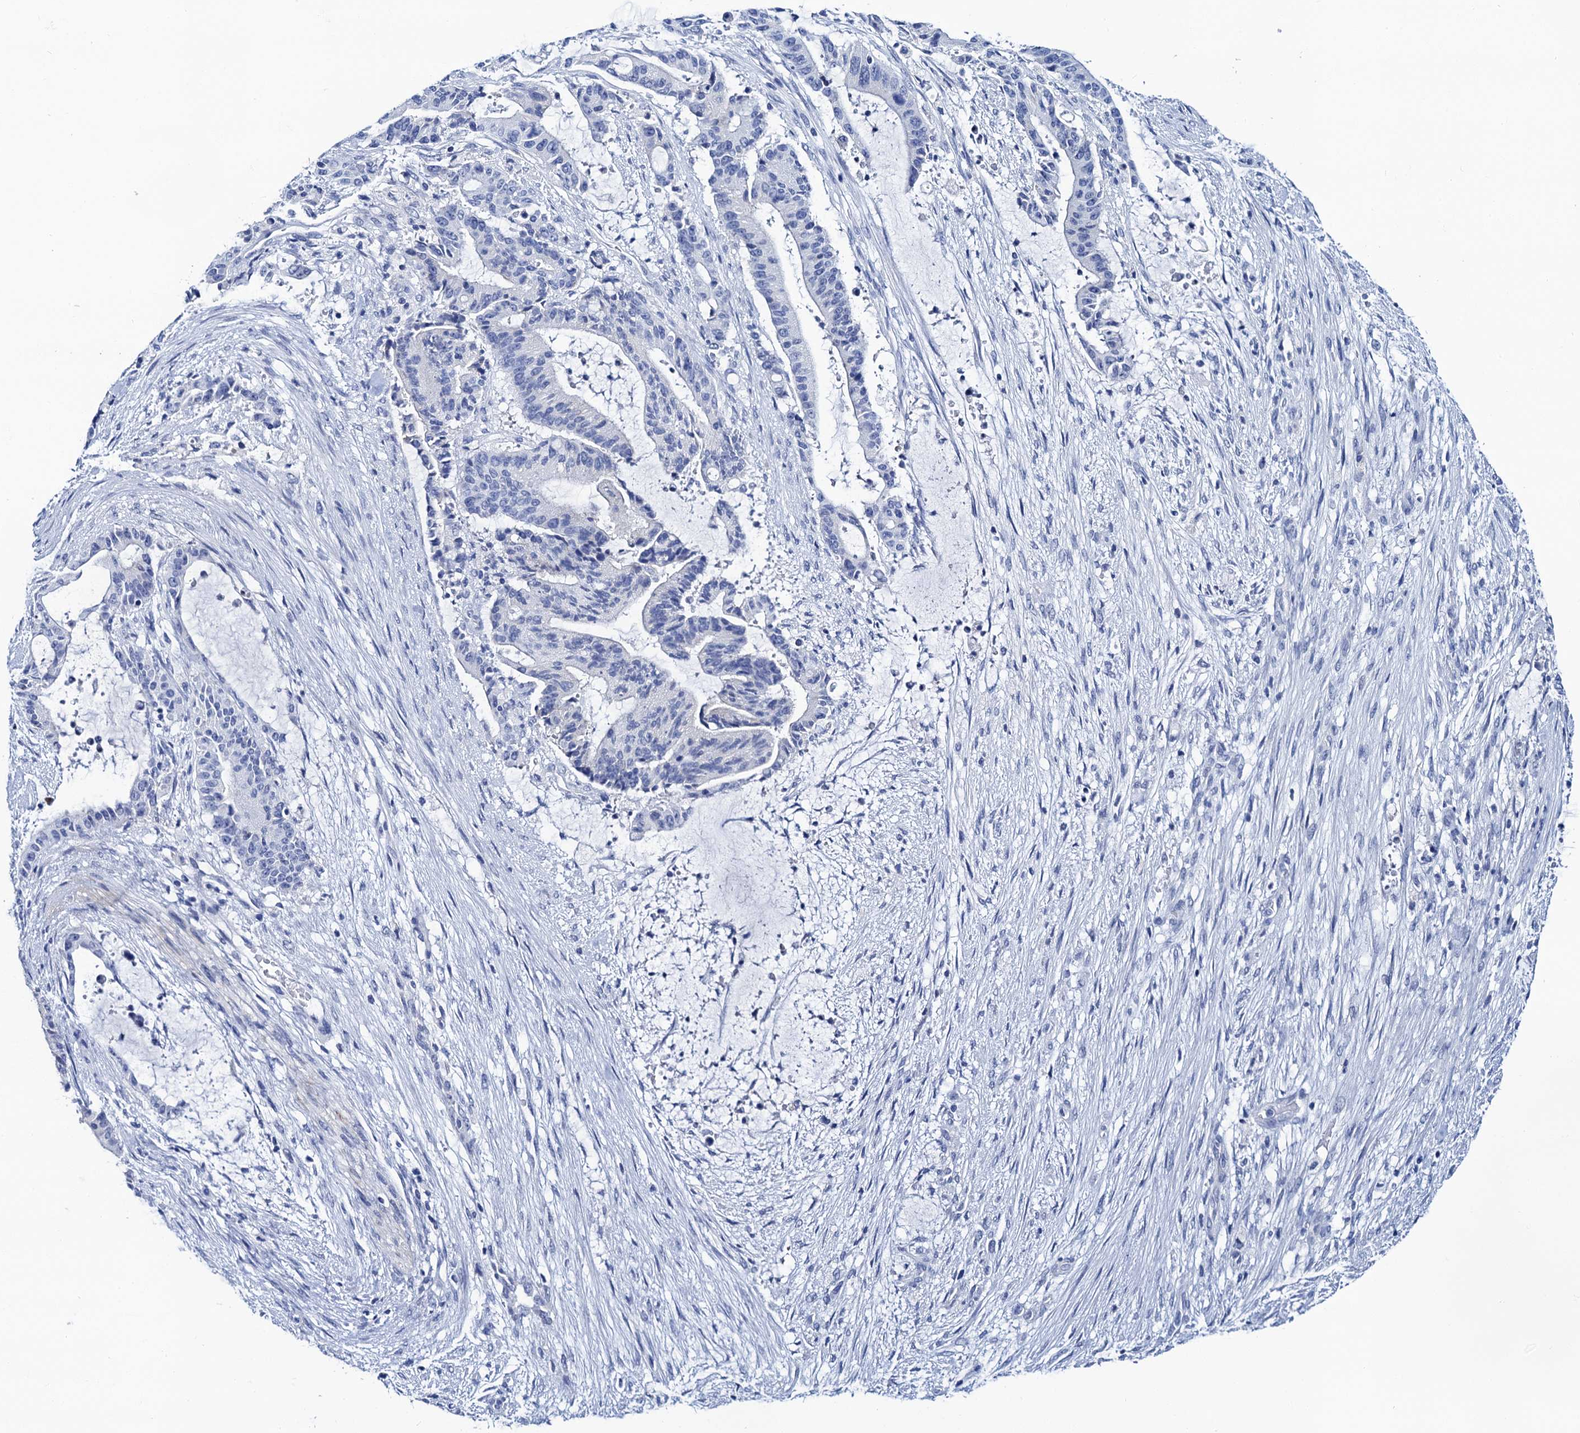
{"staining": {"intensity": "negative", "quantity": "none", "location": "none"}, "tissue": "liver cancer", "cell_type": "Tumor cells", "image_type": "cancer", "snomed": [{"axis": "morphology", "description": "Normal tissue, NOS"}, {"axis": "morphology", "description": "Cholangiocarcinoma"}, {"axis": "topography", "description": "Liver"}, {"axis": "topography", "description": "Peripheral nerve tissue"}], "caption": "The immunohistochemistry (IHC) micrograph has no significant expression in tumor cells of liver cancer tissue.", "gene": "LYPD3", "patient": {"sex": "female", "age": 73}}